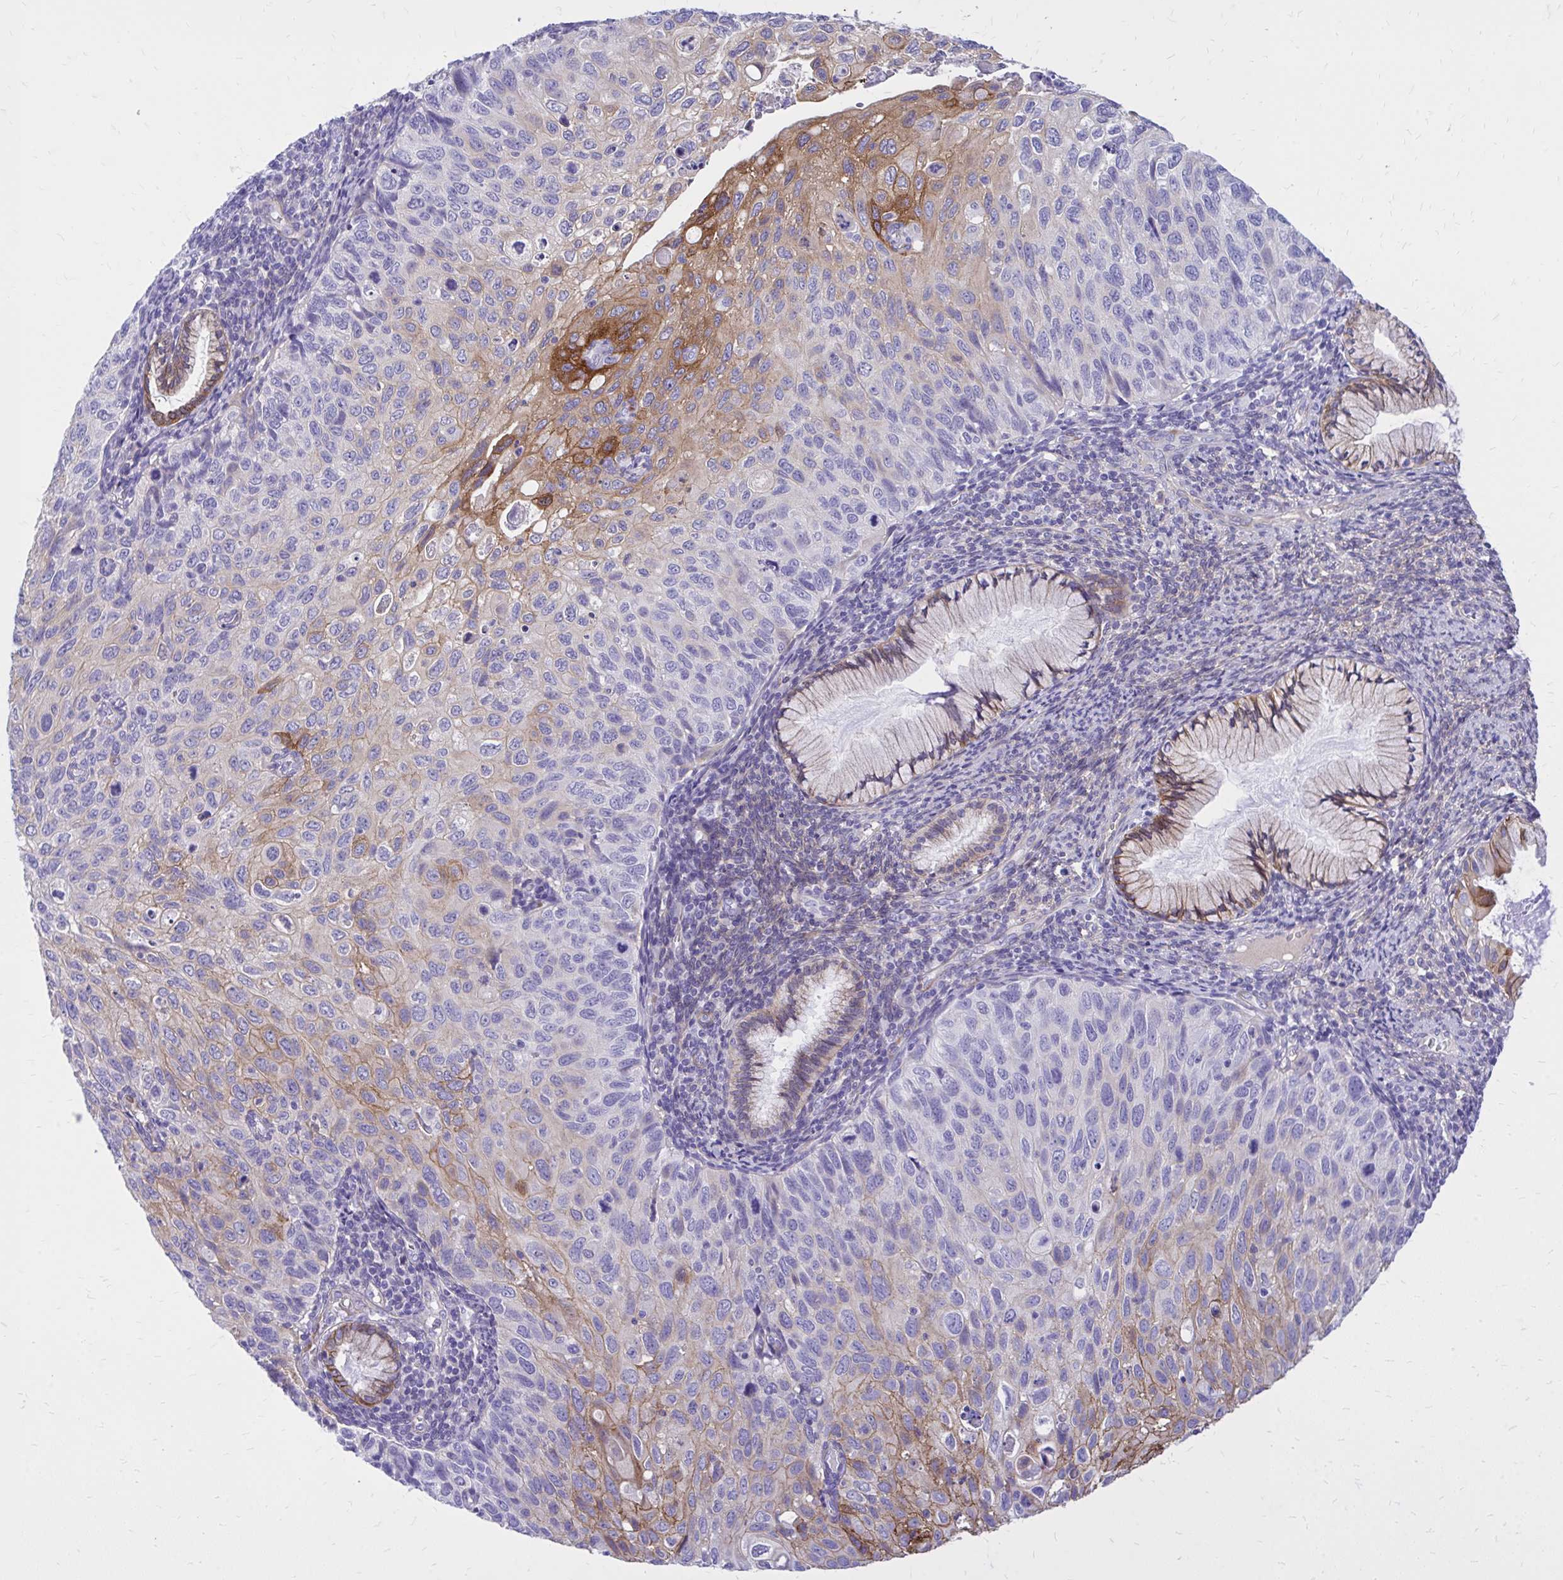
{"staining": {"intensity": "moderate", "quantity": "25%-75%", "location": "cytoplasmic/membranous"}, "tissue": "cervical cancer", "cell_type": "Tumor cells", "image_type": "cancer", "snomed": [{"axis": "morphology", "description": "Squamous cell carcinoma, NOS"}, {"axis": "topography", "description": "Cervix"}], "caption": "DAB (3,3'-diaminobenzidine) immunohistochemical staining of human cervical cancer reveals moderate cytoplasmic/membranous protein staining in about 25%-75% of tumor cells.", "gene": "EPB41L1", "patient": {"sex": "female", "age": 70}}